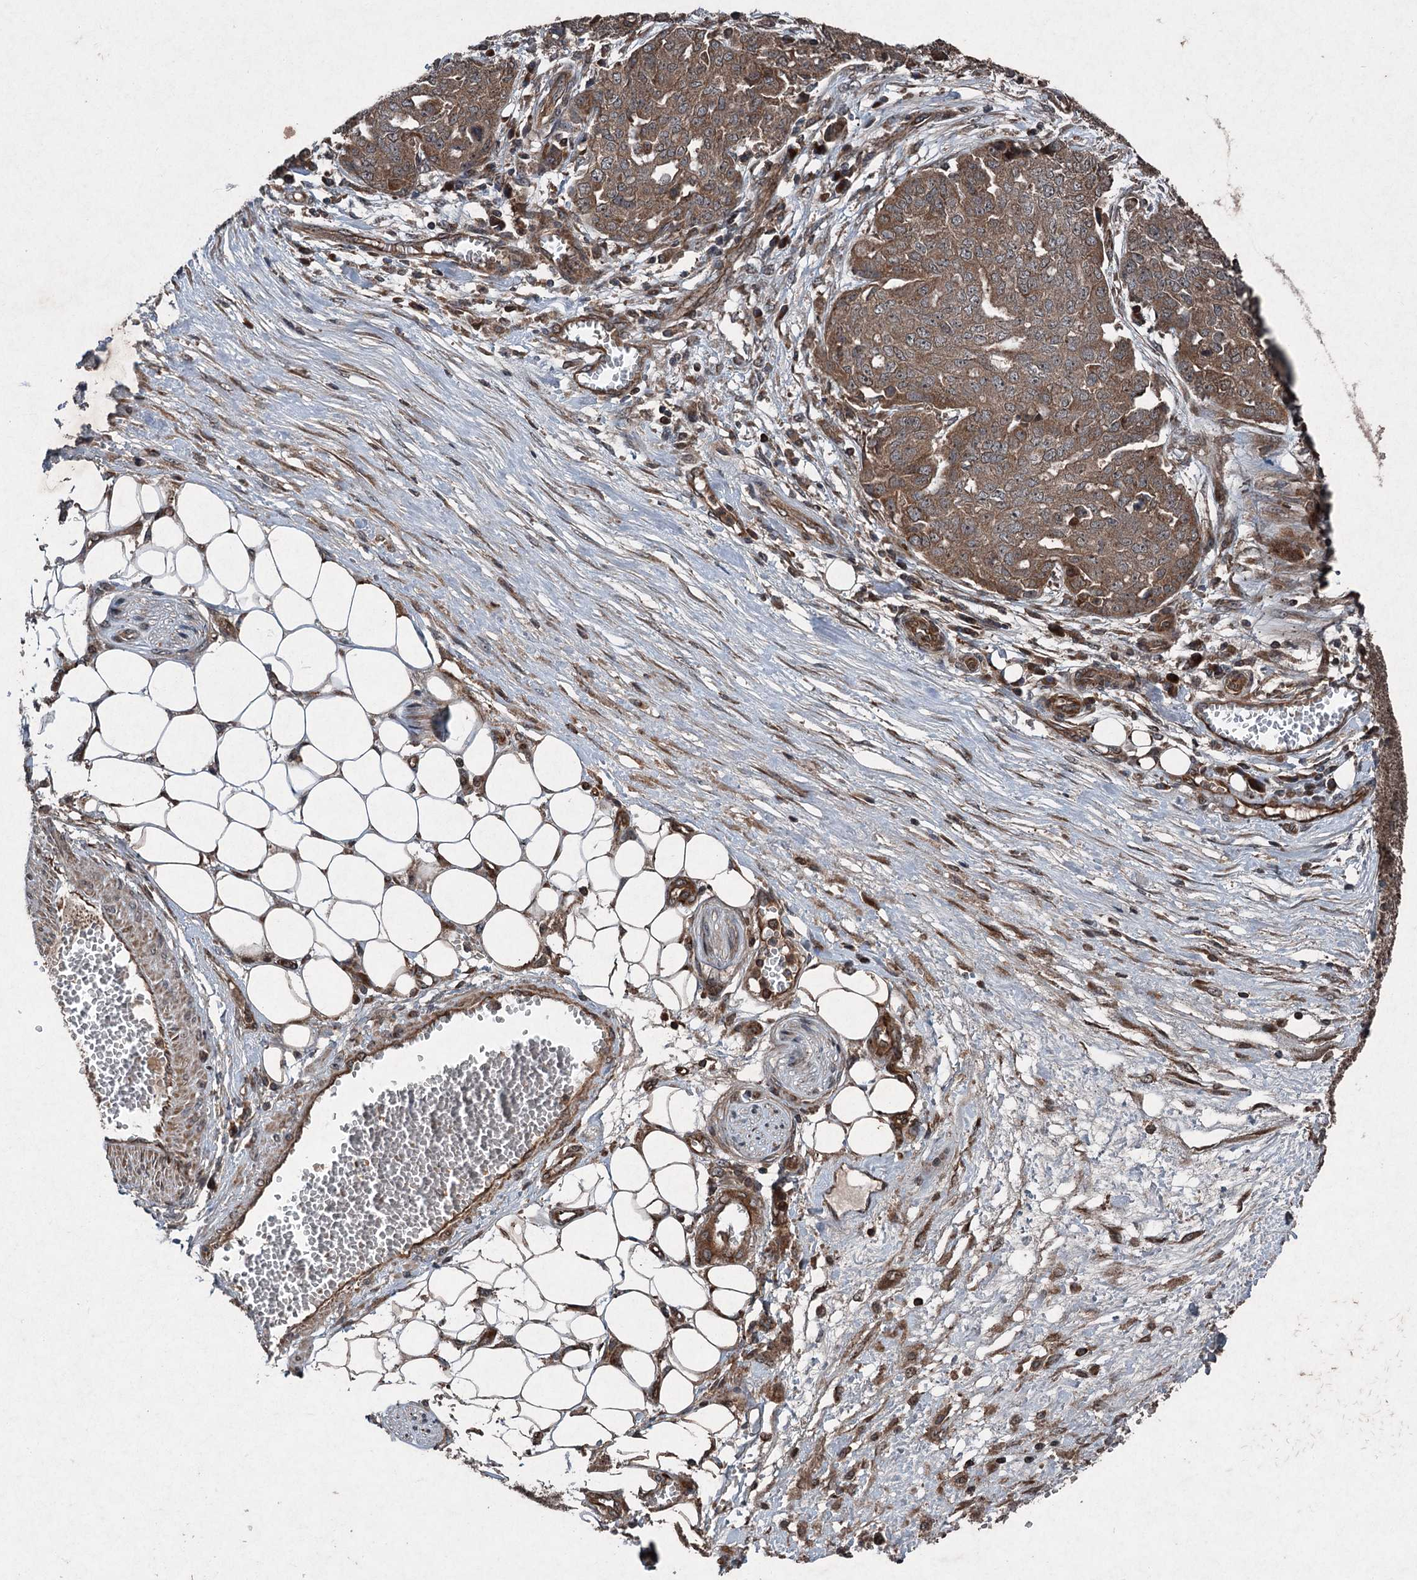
{"staining": {"intensity": "moderate", "quantity": ">75%", "location": "cytoplasmic/membranous"}, "tissue": "ovarian cancer", "cell_type": "Tumor cells", "image_type": "cancer", "snomed": [{"axis": "morphology", "description": "Cystadenocarcinoma, serous, NOS"}, {"axis": "topography", "description": "Soft tissue"}, {"axis": "topography", "description": "Ovary"}], "caption": "DAB immunohistochemical staining of ovarian serous cystadenocarcinoma reveals moderate cytoplasmic/membranous protein staining in approximately >75% of tumor cells.", "gene": "ALAS1", "patient": {"sex": "female", "age": 57}}